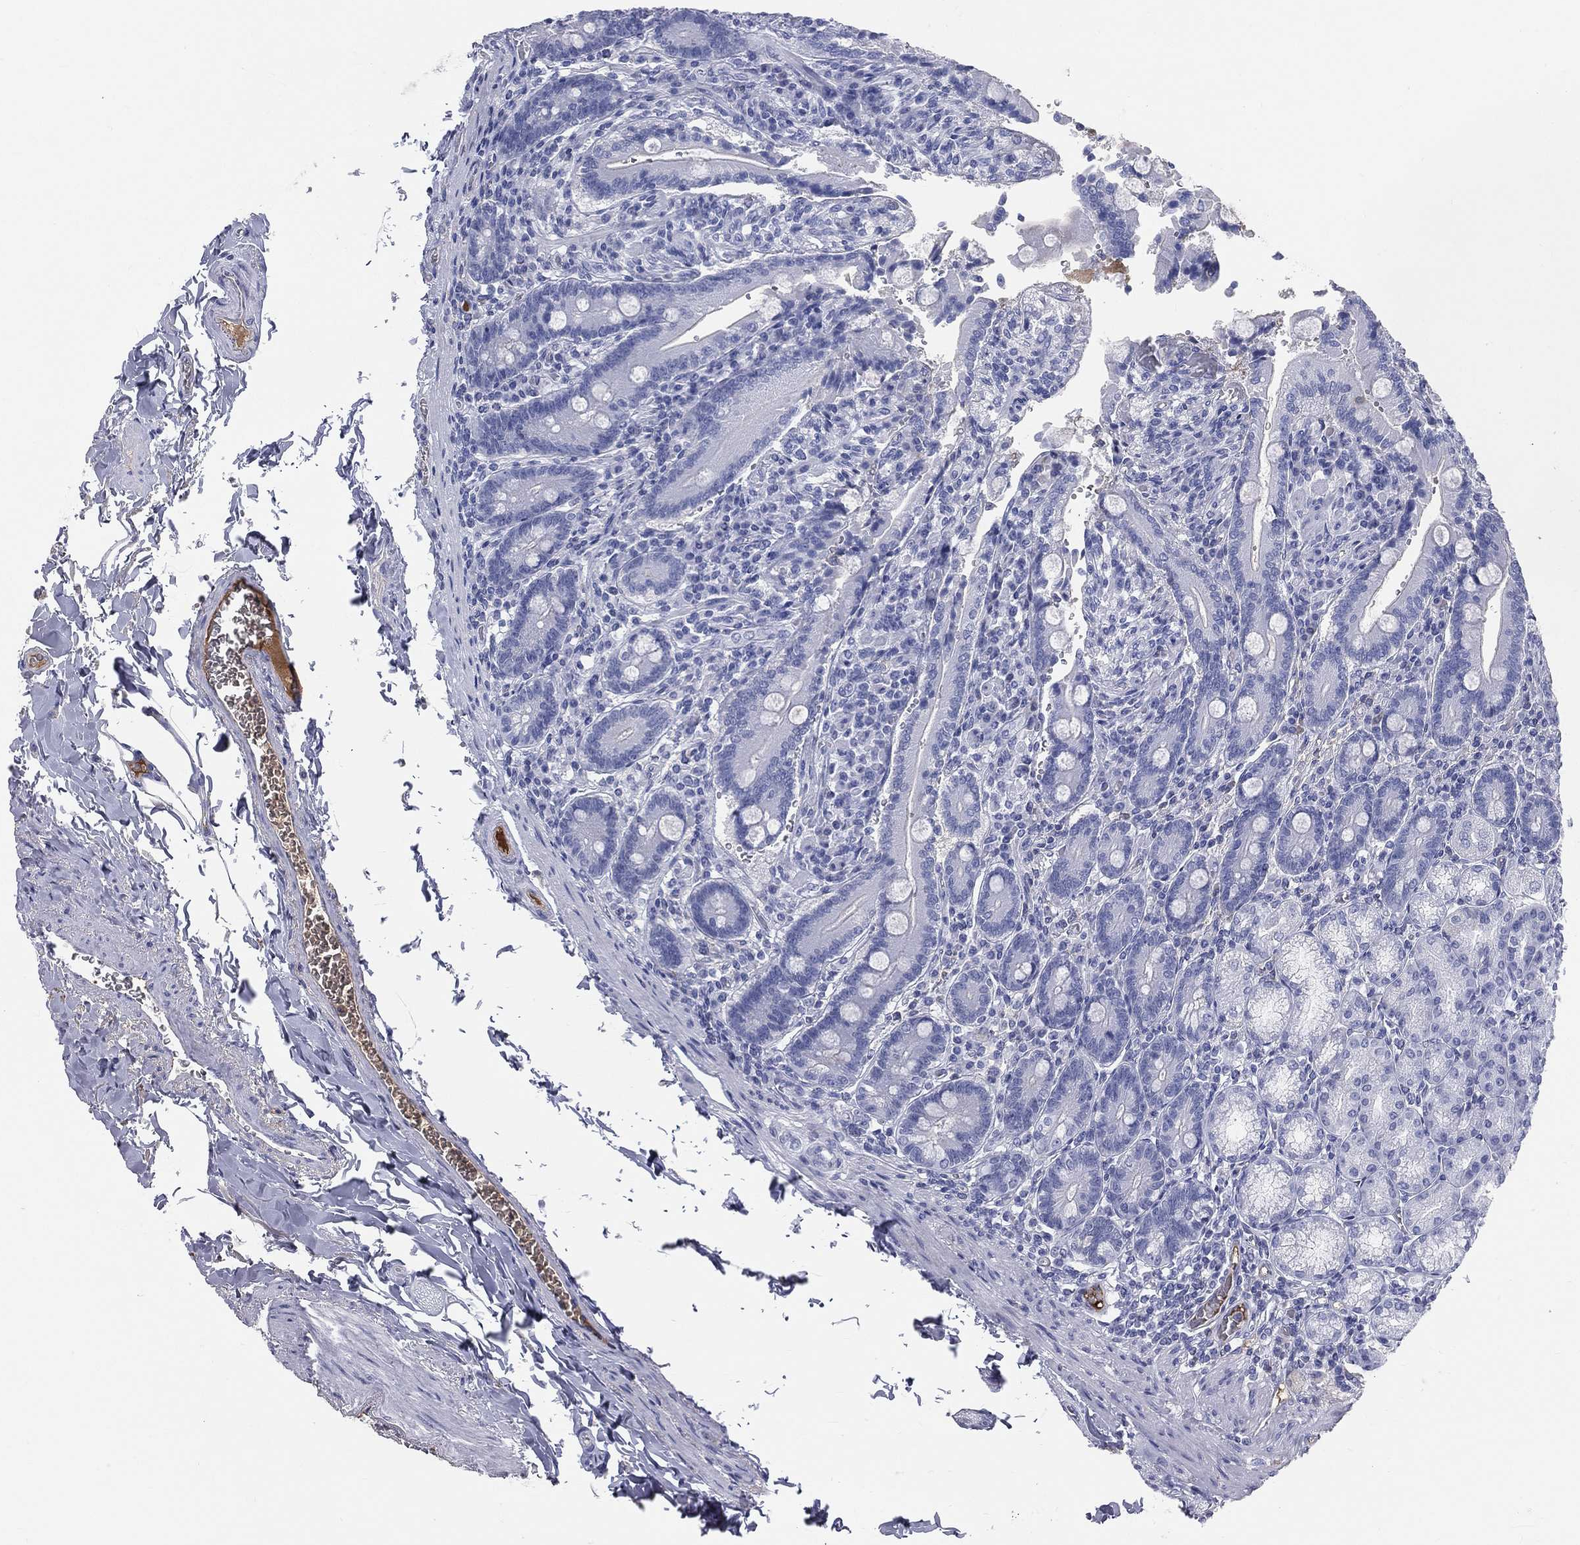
{"staining": {"intensity": "negative", "quantity": "none", "location": "none"}, "tissue": "duodenum", "cell_type": "Glandular cells", "image_type": "normal", "snomed": [{"axis": "morphology", "description": "Normal tissue, NOS"}, {"axis": "topography", "description": "Duodenum"}], "caption": "The histopathology image reveals no staining of glandular cells in unremarkable duodenum. Brightfield microscopy of immunohistochemistry (IHC) stained with DAB (brown) and hematoxylin (blue), captured at high magnification.", "gene": "HP", "patient": {"sex": "female", "age": 62}}